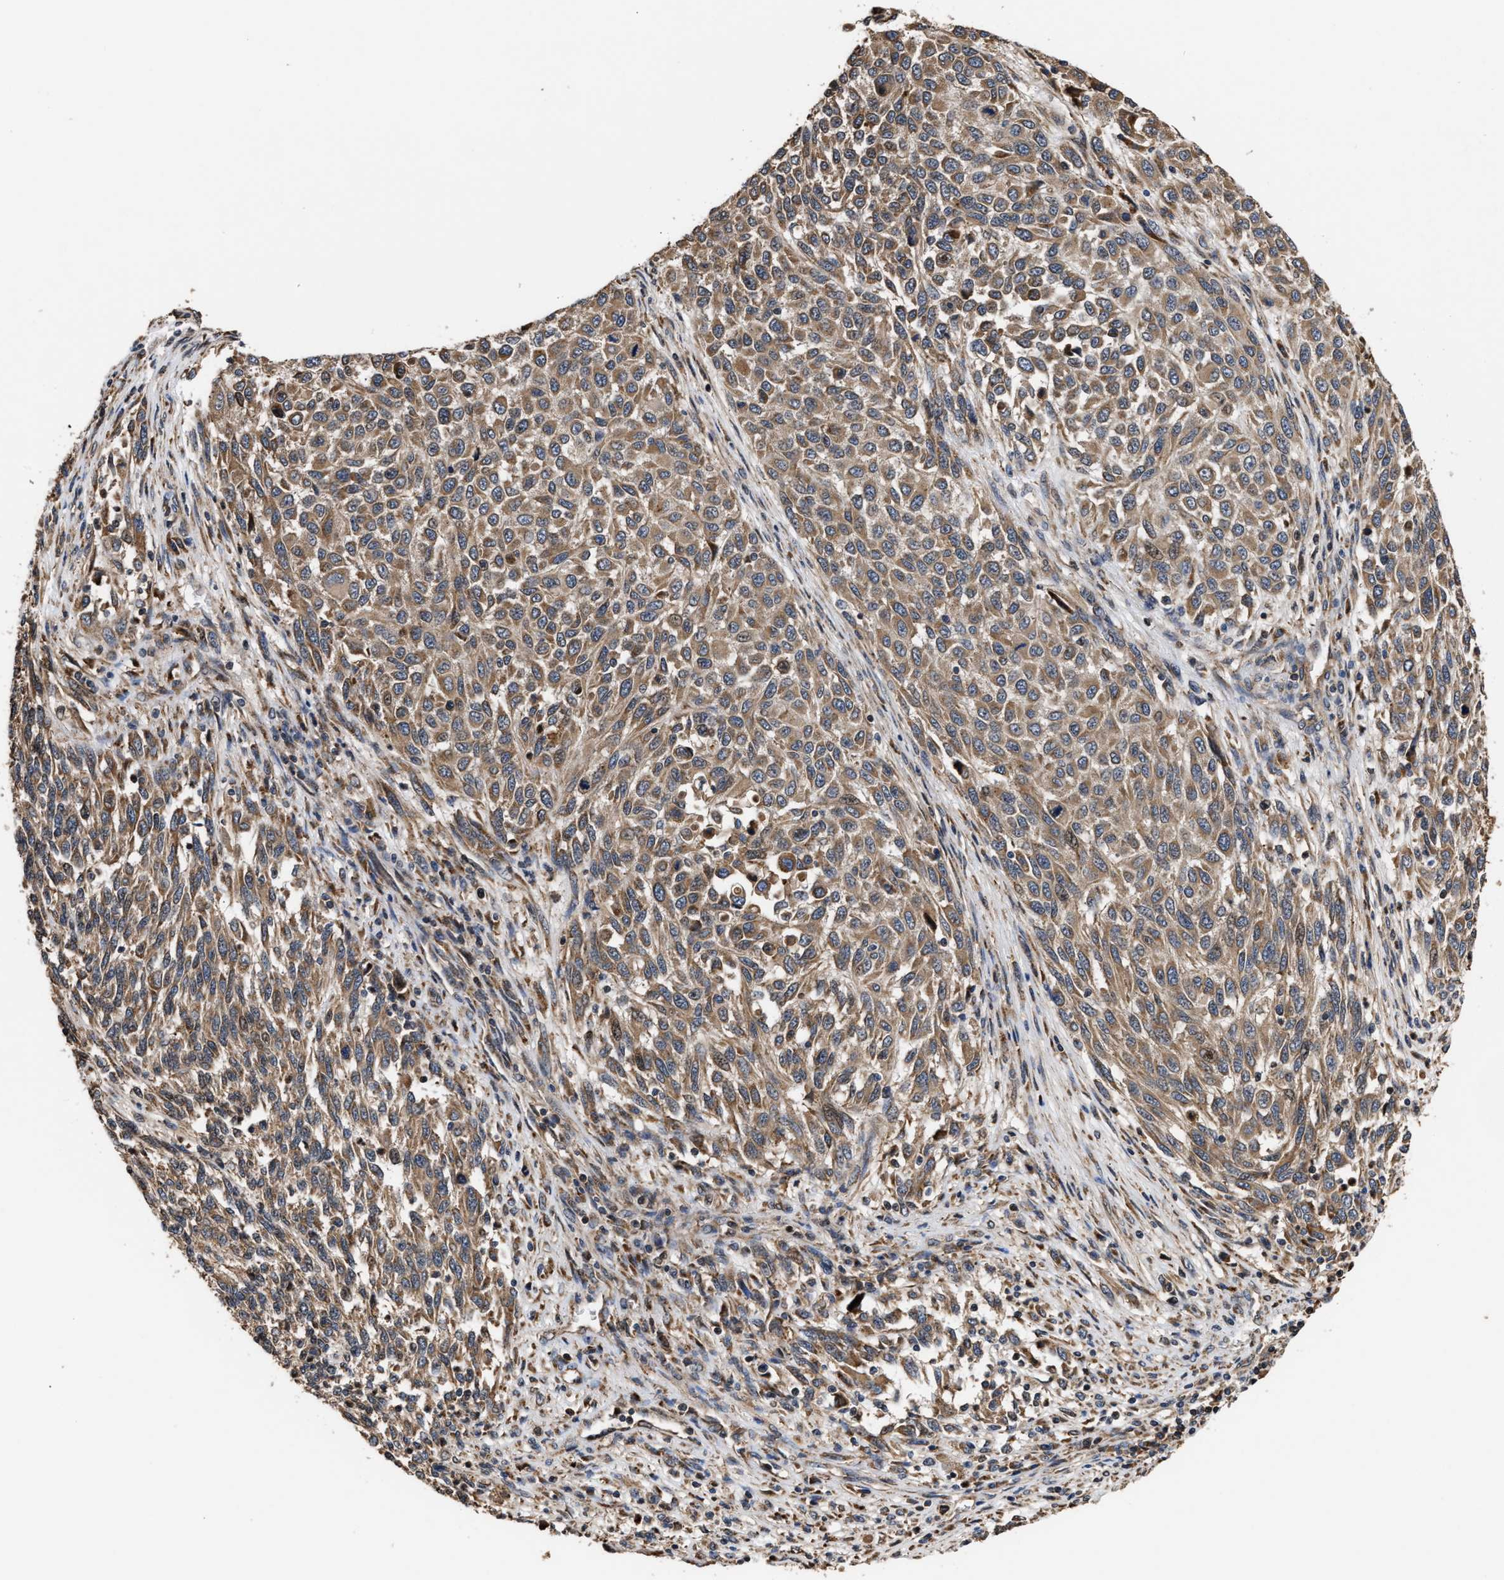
{"staining": {"intensity": "moderate", "quantity": ">75%", "location": "cytoplasmic/membranous"}, "tissue": "melanoma", "cell_type": "Tumor cells", "image_type": "cancer", "snomed": [{"axis": "morphology", "description": "Malignant melanoma, Metastatic site"}, {"axis": "topography", "description": "Lymph node"}], "caption": "Malignant melanoma (metastatic site) stained with IHC reveals moderate cytoplasmic/membranous expression in approximately >75% of tumor cells. (Stains: DAB (3,3'-diaminobenzidine) in brown, nuclei in blue, Microscopy: brightfield microscopy at high magnification).", "gene": "GOSR1", "patient": {"sex": "male", "age": 61}}